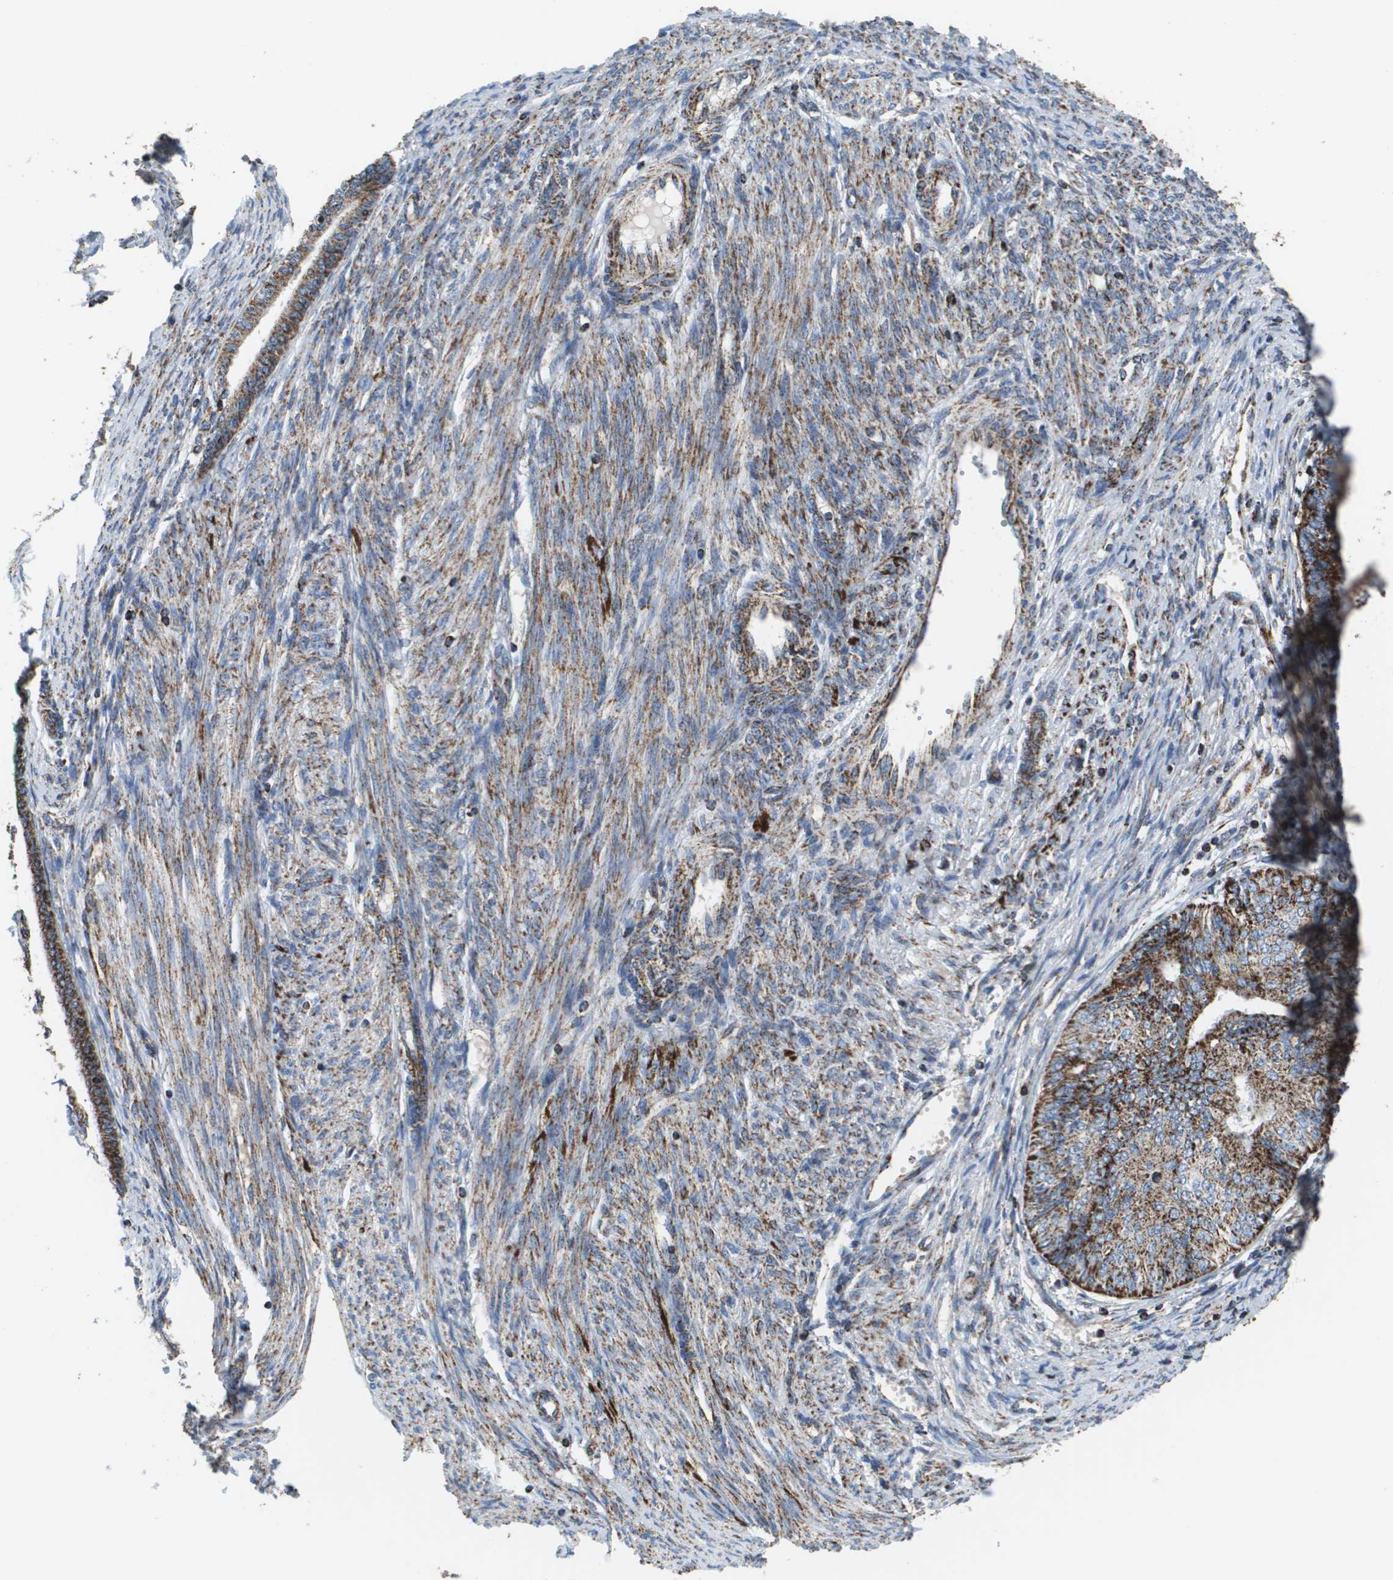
{"staining": {"intensity": "strong", "quantity": ">75%", "location": "cytoplasmic/membranous"}, "tissue": "endometrial cancer", "cell_type": "Tumor cells", "image_type": "cancer", "snomed": [{"axis": "morphology", "description": "Adenocarcinoma, NOS"}, {"axis": "topography", "description": "Endometrium"}], "caption": "A micrograph showing strong cytoplasmic/membranous staining in approximately >75% of tumor cells in endometrial cancer, as visualized by brown immunohistochemical staining.", "gene": "ATP5F1B", "patient": {"sex": "female", "age": 58}}